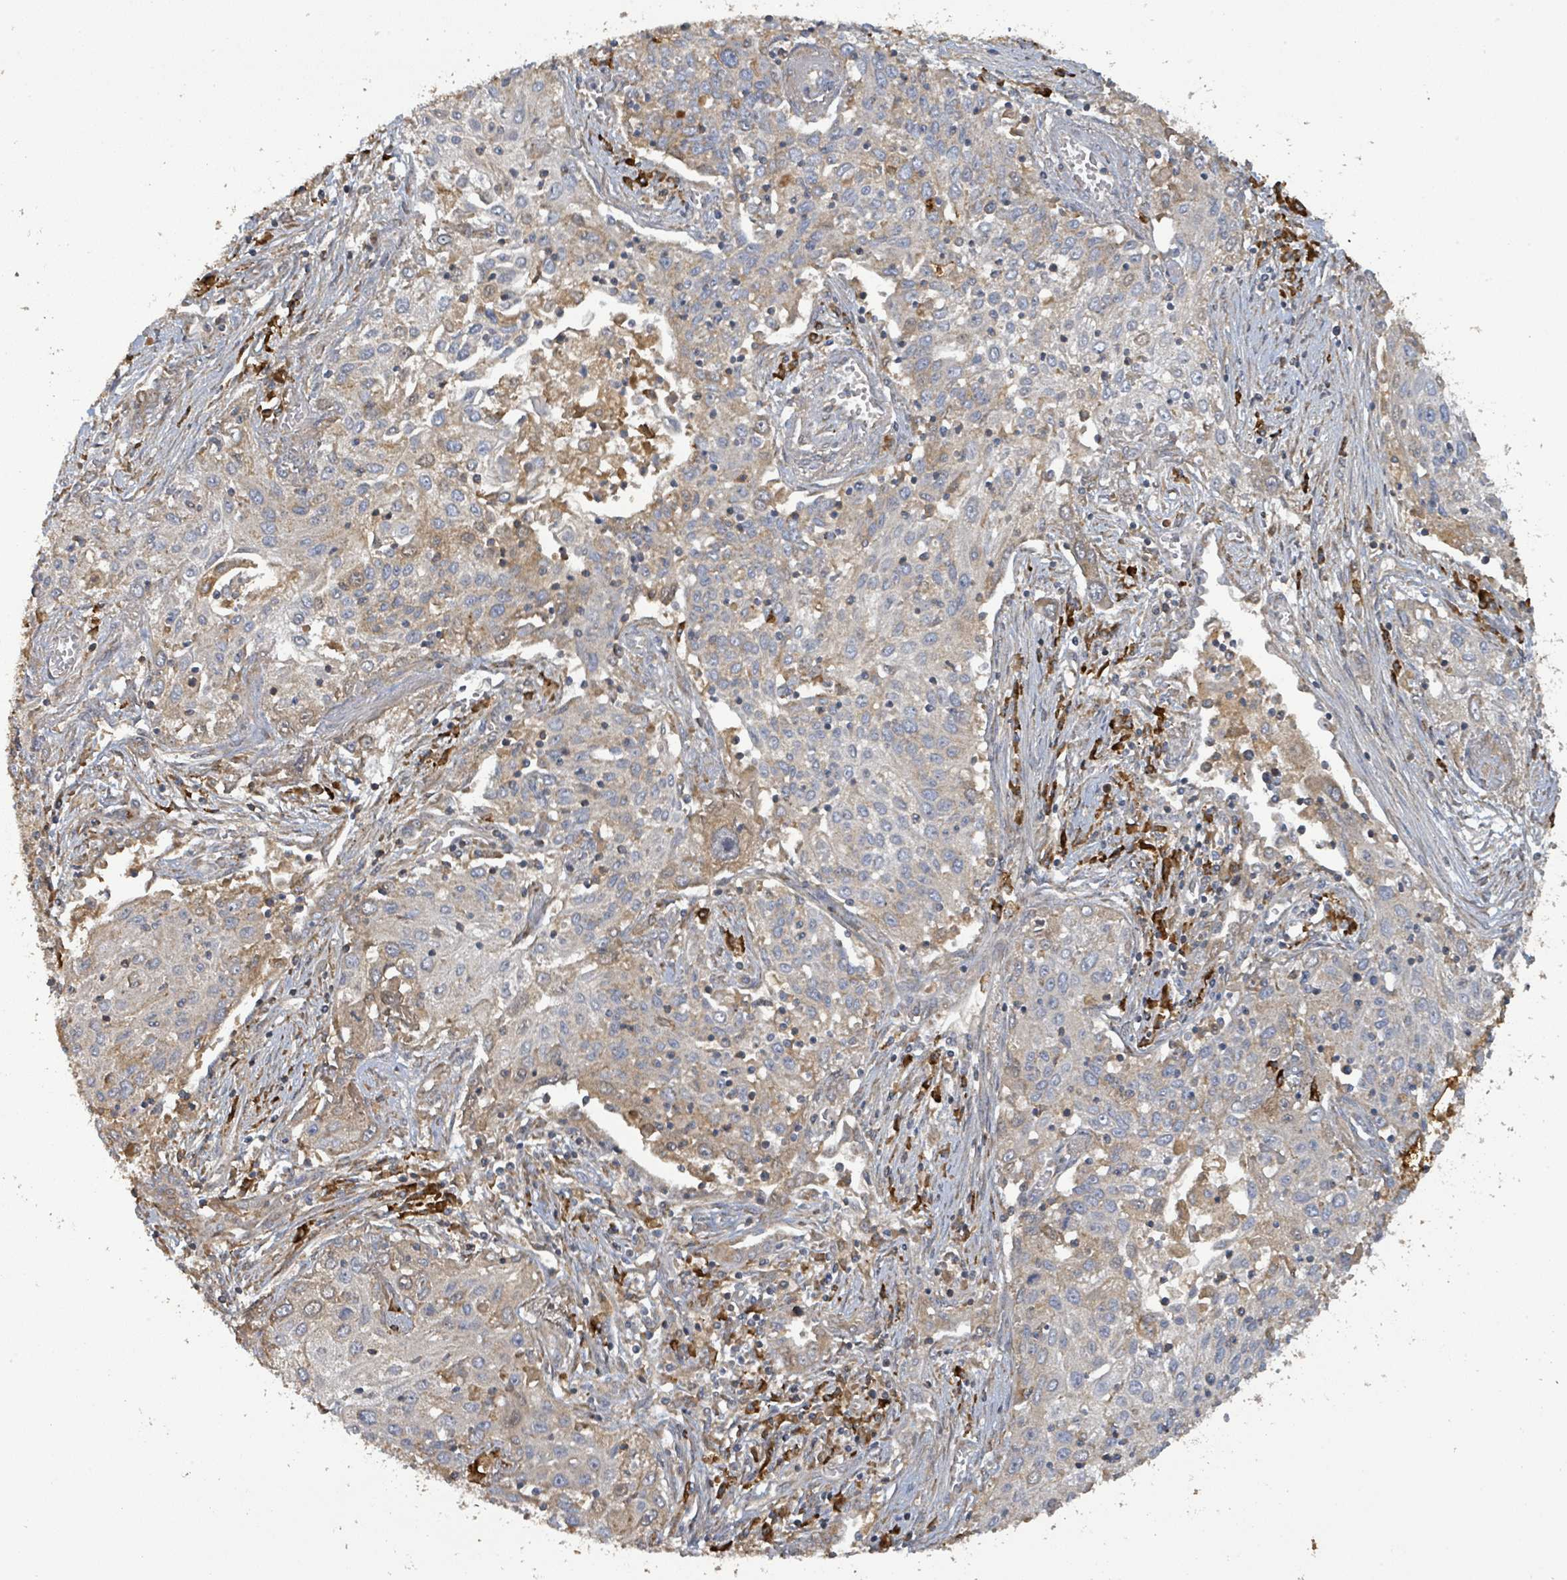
{"staining": {"intensity": "weak", "quantity": "25%-75%", "location": "cytoplasmic/membranous"}, "tissue": "lung cancer", "cell_type": "Tumor cells", "image_type": "cancer", "snomed": [{"axis": "morphology", "description": "Squamous cell carcinoma, NOS"}, {"axis": "topography", "description": "Lung"}], "caption": "Lung cancer (squamous cell carcinoma) stained for a protein (brown) shows weak cytoplasmic/membranous positive positivity in about 25%-75% of tumor cells.", "gene": "STARD4", "patient": {"sex": "female", "age": 69}}